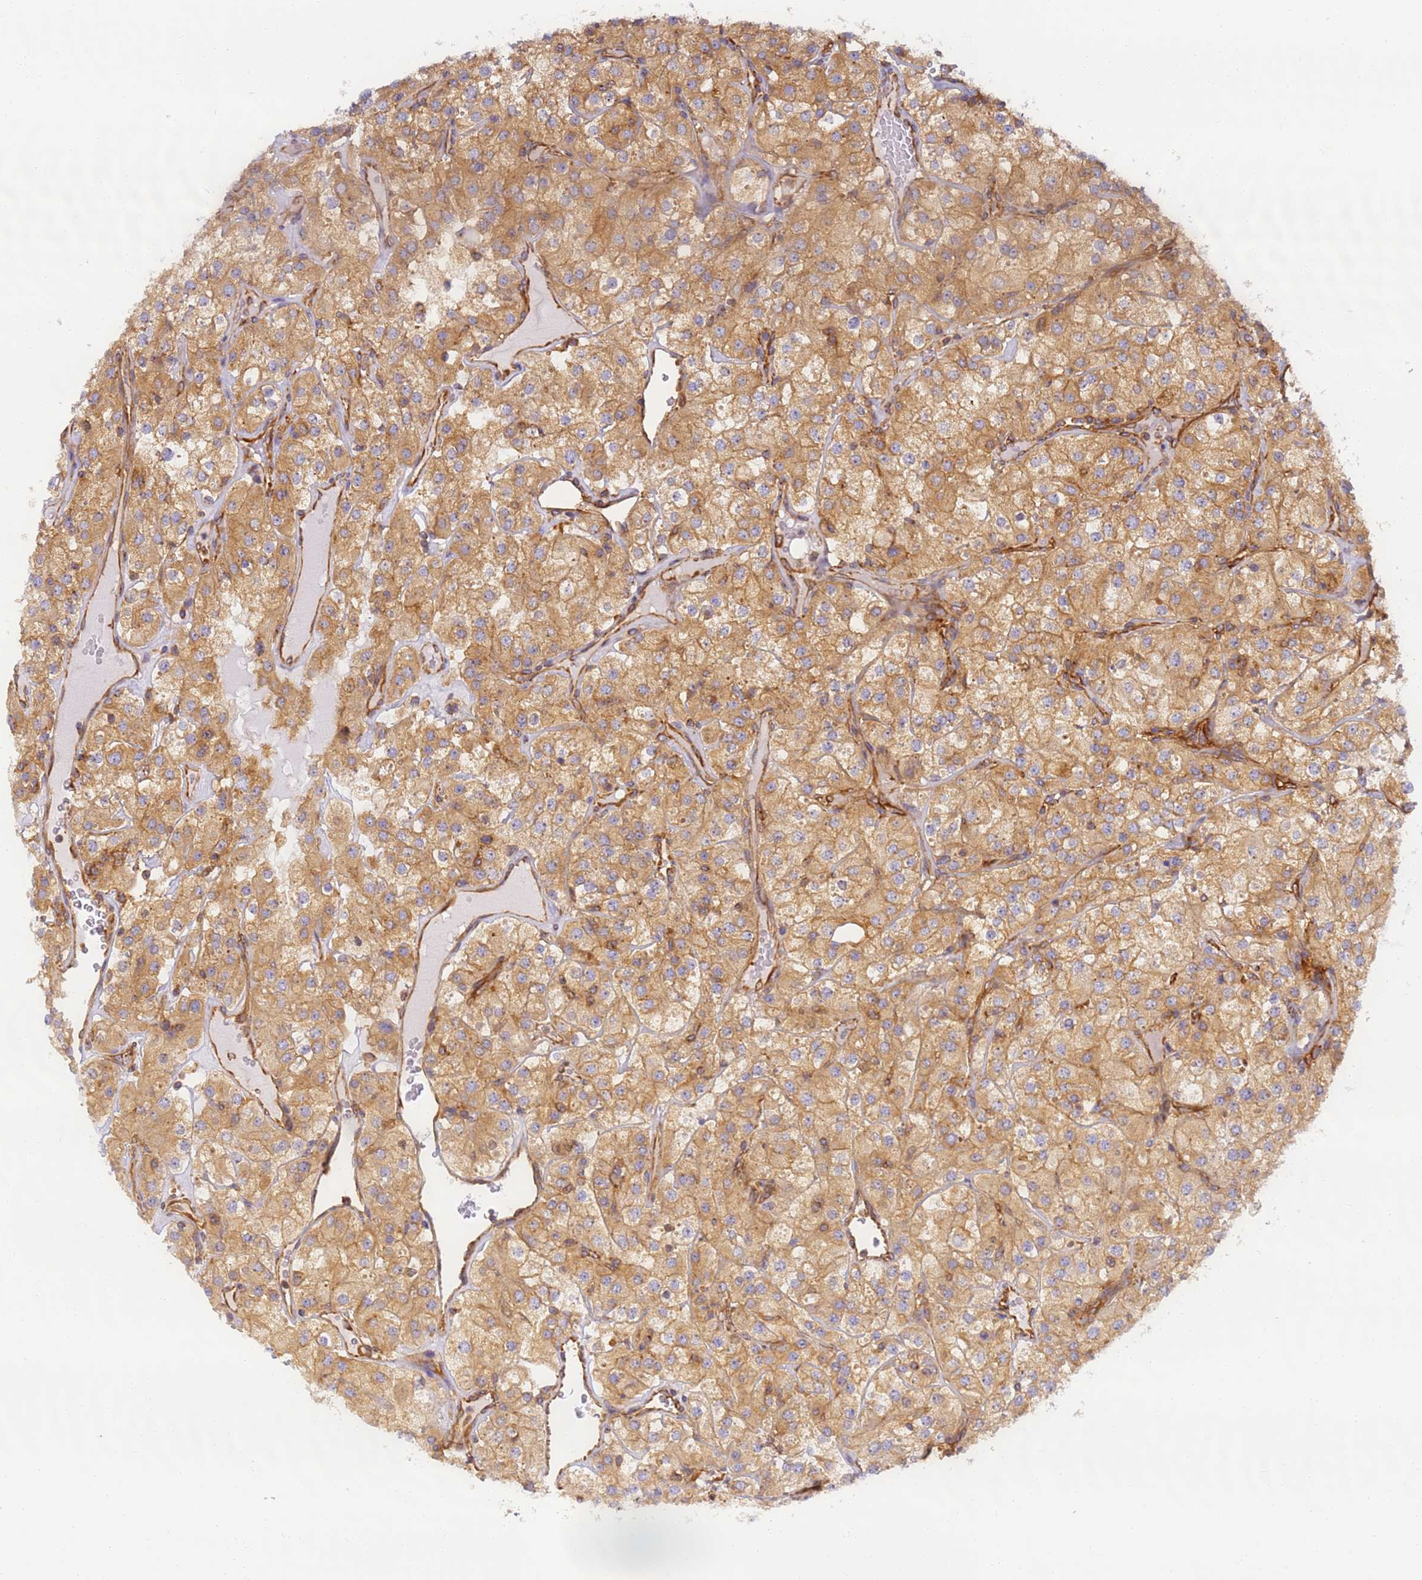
{"staining": {"intensity": "moderate", "quantity": ">75%", "location": "cytoplasmic/membranous"}, "tissue": "renal cancer", "cell_type": "Tumor cells", "image_type": "cancer", "snomed": [{"axis": "morphology", "description": "Adenocarcinoma, NOS"}, {"axis": "topography", "description": "Kidney"}], "caption": "A histopathology image of human renal cancer stained for a protein demonstrates moderate cytoplasmic/membranous brown staining in tumor cells.", "gene": "DYNC1I2", "patient": {"sex": "male", "age": 77}}